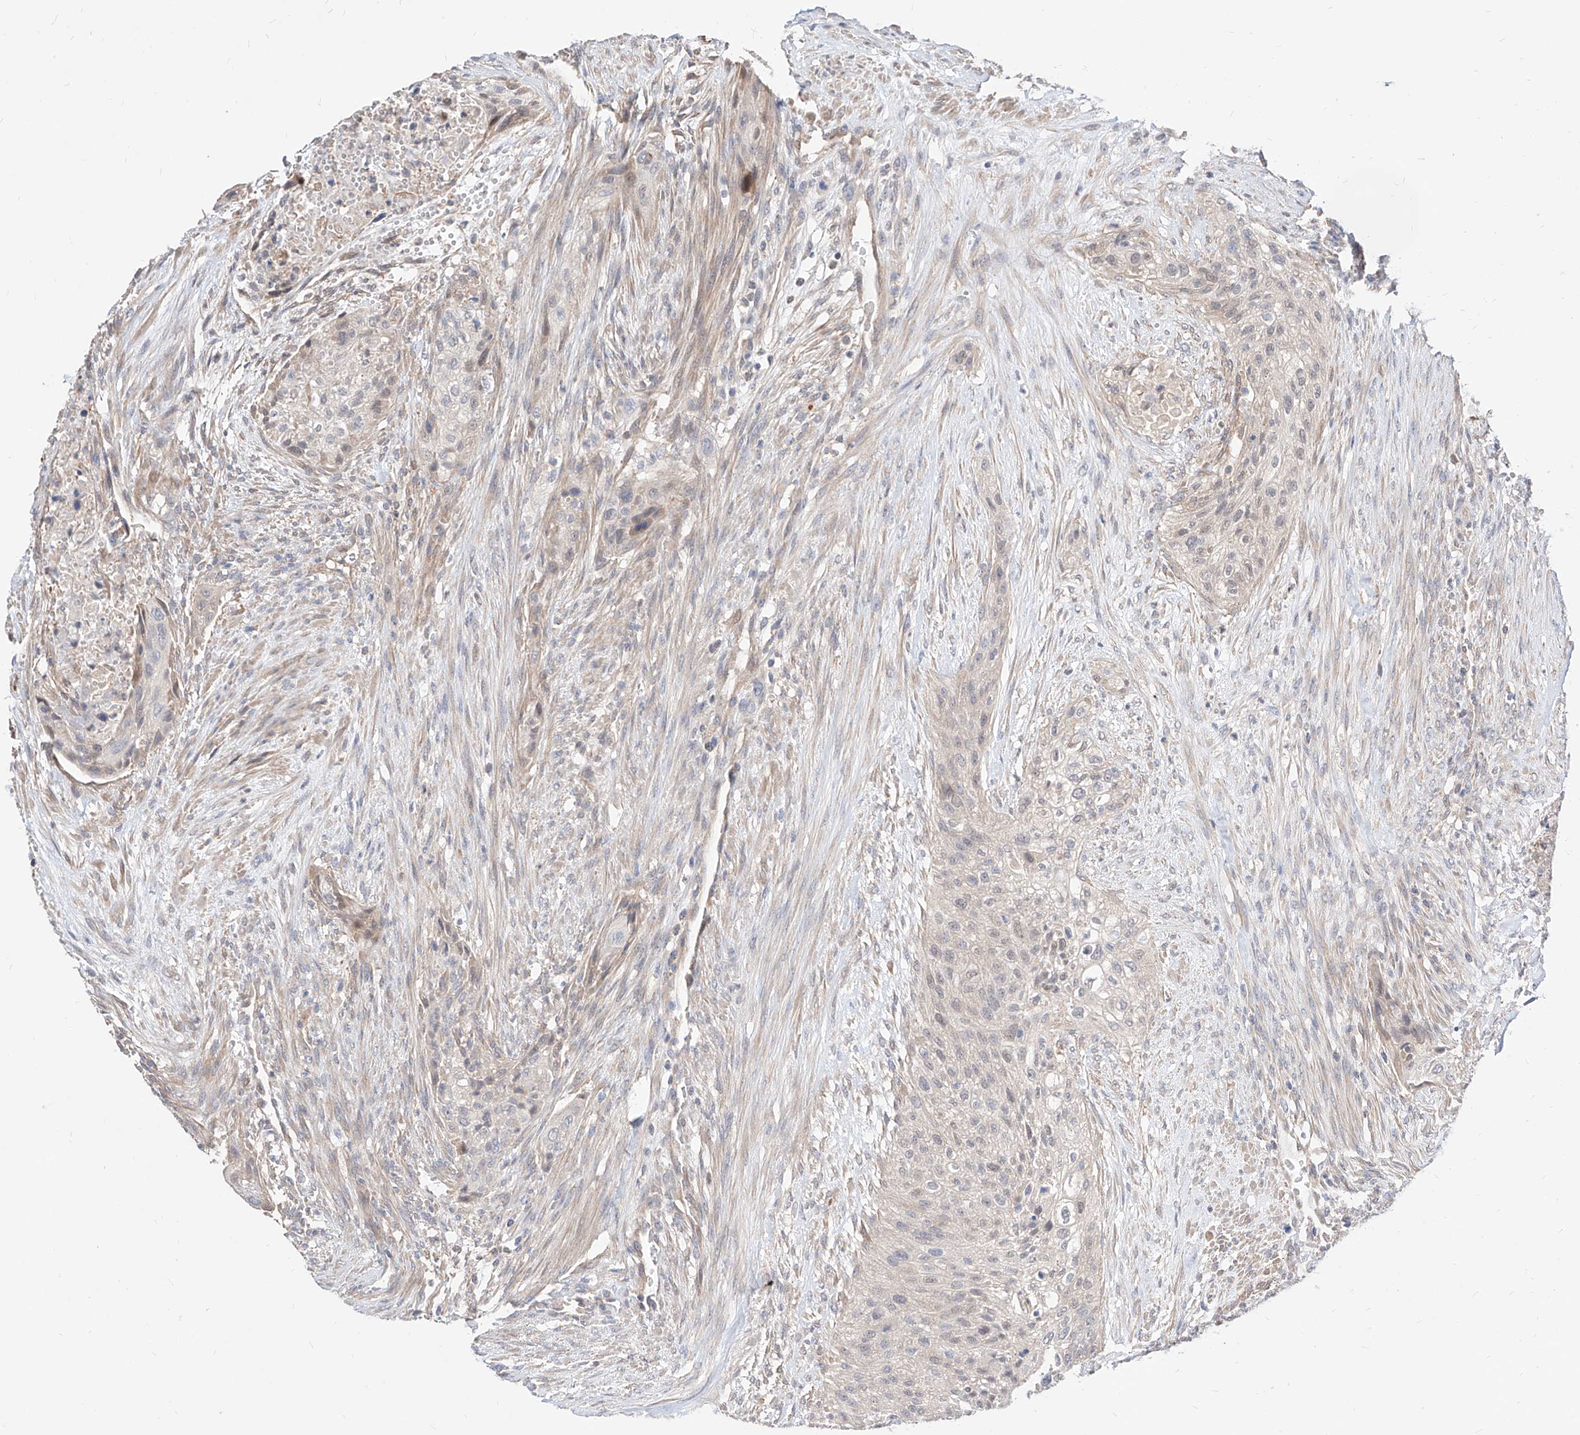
{"staining": {"intensity": "negative", "quantity": "none", "location": "none"}, "tissue": "urothelial cancer", "cell_type": "Tumor cells", "image_type": "cancer", "snomed": [{"axis": "morphology", "description": "Urothelial carcinoma, High grade"}, {"axis": "topography", "description": "Urinary bladder"}], "caption": "IHC of urothelial cancer displays no expression in tumor cells.", "gene": "TSNAX", "patient": {"sex": "male", "age": 35}}